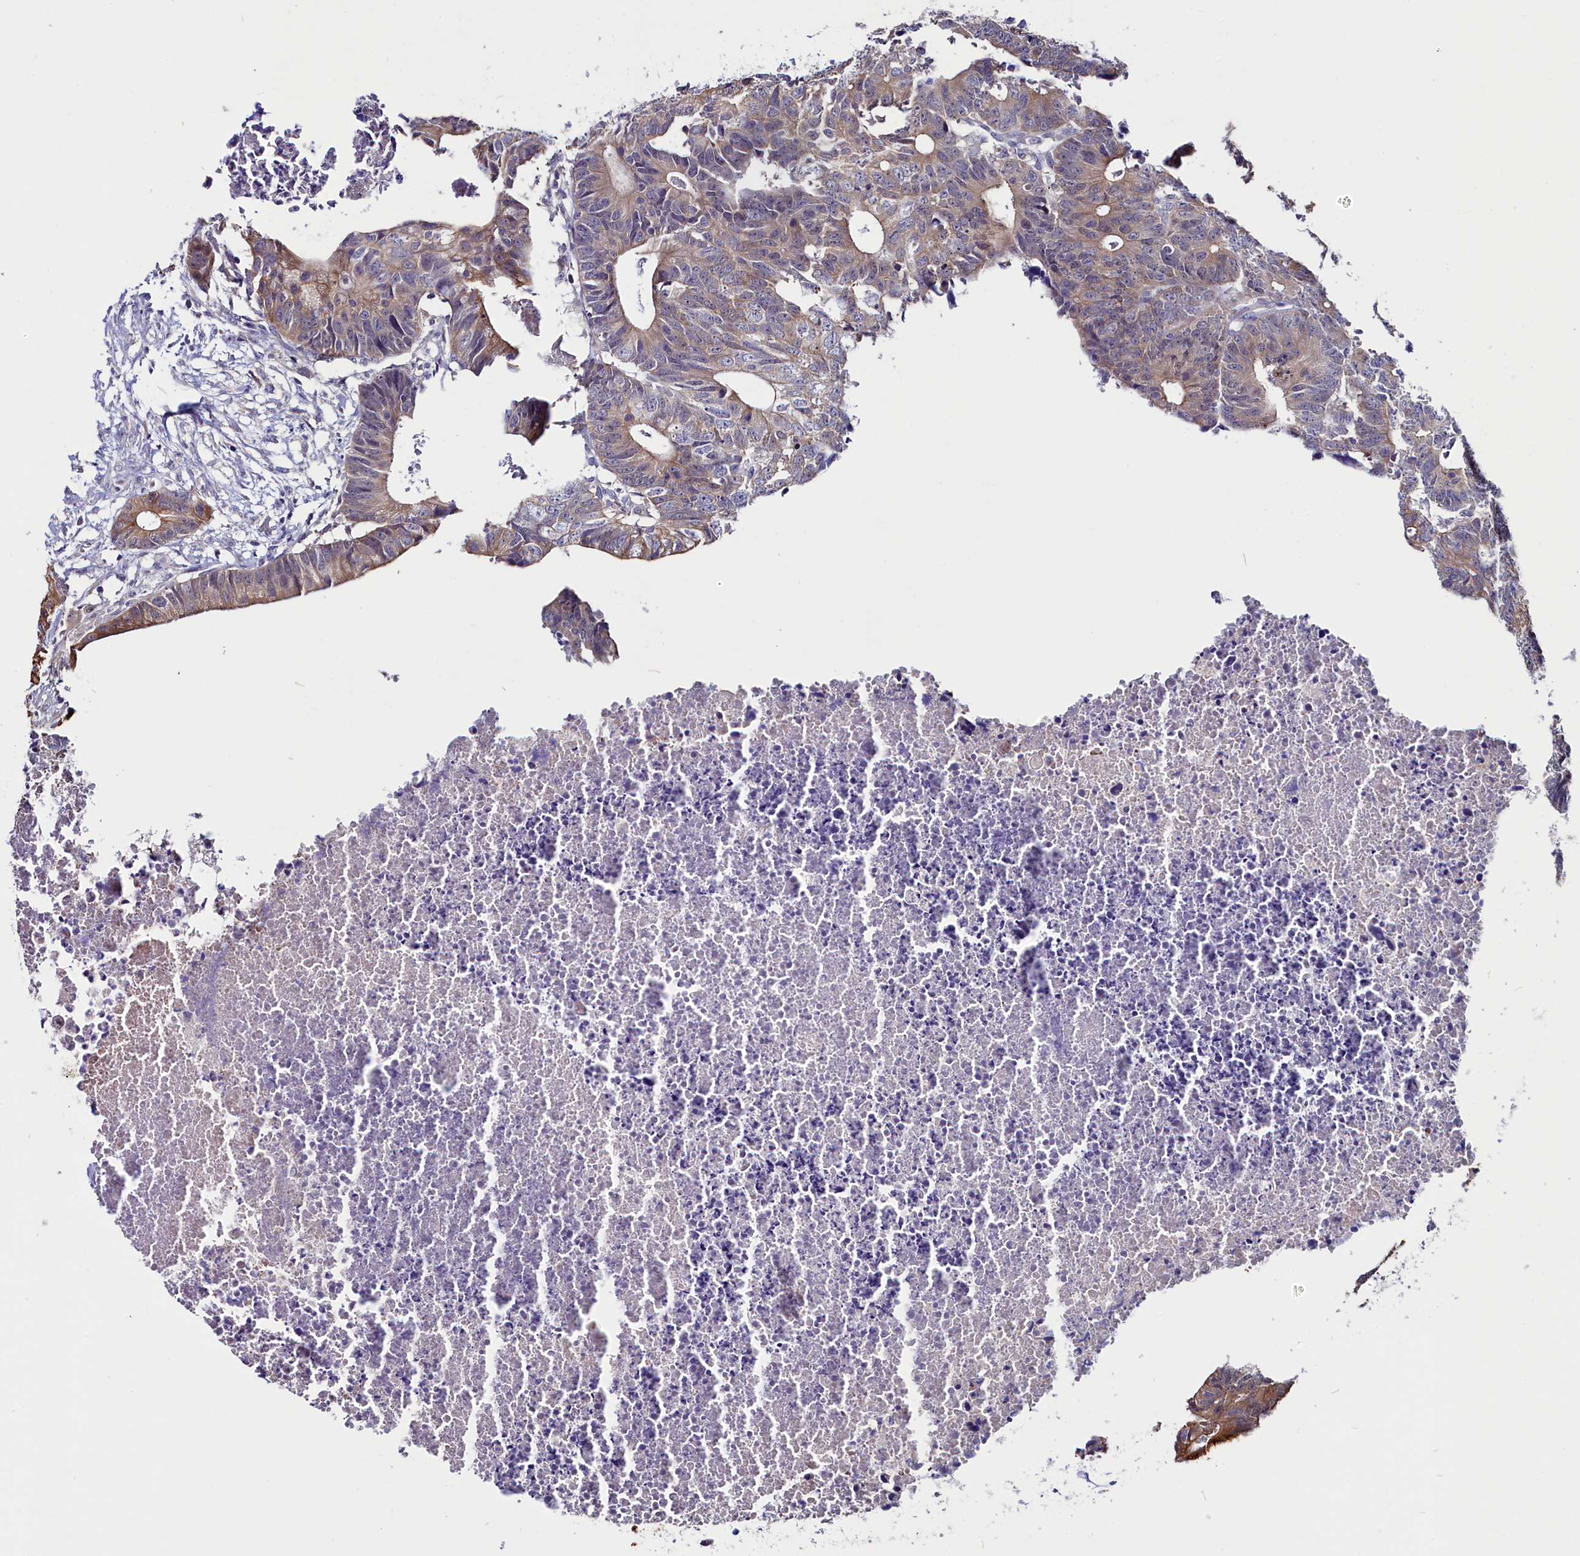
{"staining": {"intensity": "weak", "quantity": "25%-75%", "location": "cytoplasmic/membranous"}, "tissue": "colorectal cancer", "cell_type": "Tumor cells", "image_type": "cancer", "snomed": [{"axis": "morphology", "description": "Adenocarcinoma, NOS"}, {"axis": "topography", "description": "Colon"}], "caption": "Immunohistochemical staining of human colorectal cancer (adenocarcinoma) reveals weak cytoplasmic/membranous protein positivity in approximately 25%-75% of tumor cells.", "gene": "CIAPIN1", "patient": {"sex": "female", "age": 57}}